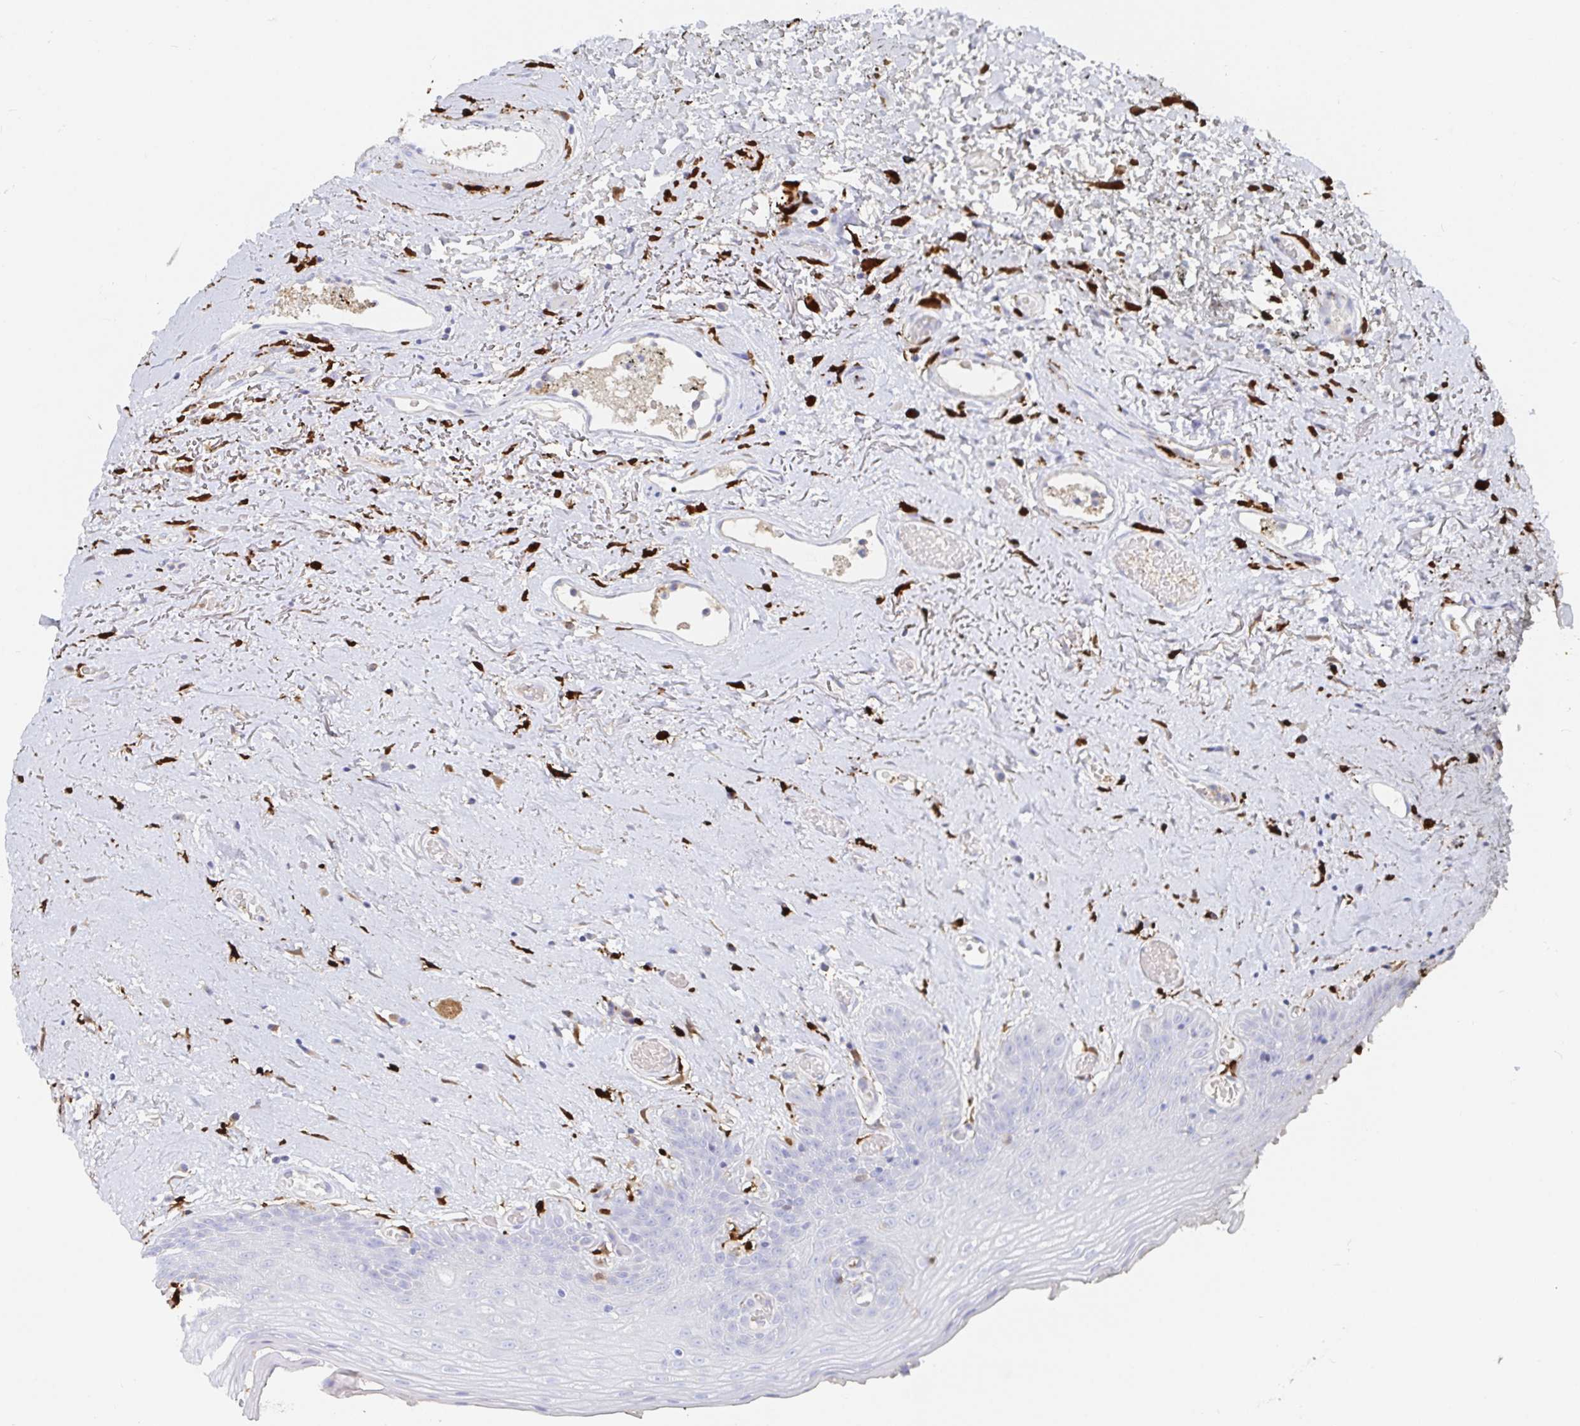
{"staining": {"intensity": "negative", "quantity": "none", "location": "none"}, "tissue": "oral mucosa", "cell_type": "Squamous epithelial cells", "image_type": "normal", "snomed": [{"axis": "morphology", "description": "Normal tissue, NOS"}, {"axis": "morphology", "description": "Squamous cell carcinoma, NOS"}, {"axis": "topography", "description": "Oral tissue"}, {"axis": "topography", "description": "Peripheral nerve tissue"}, {"axis": "topography", "description": "Head-Neck"}], "caption": "Protein analysis of unremarkable oral mucosa displays no significant staining in squamous epithelial cells.", "gene": "OR2A1", "patient": {"sex": "female", "age": 59}}